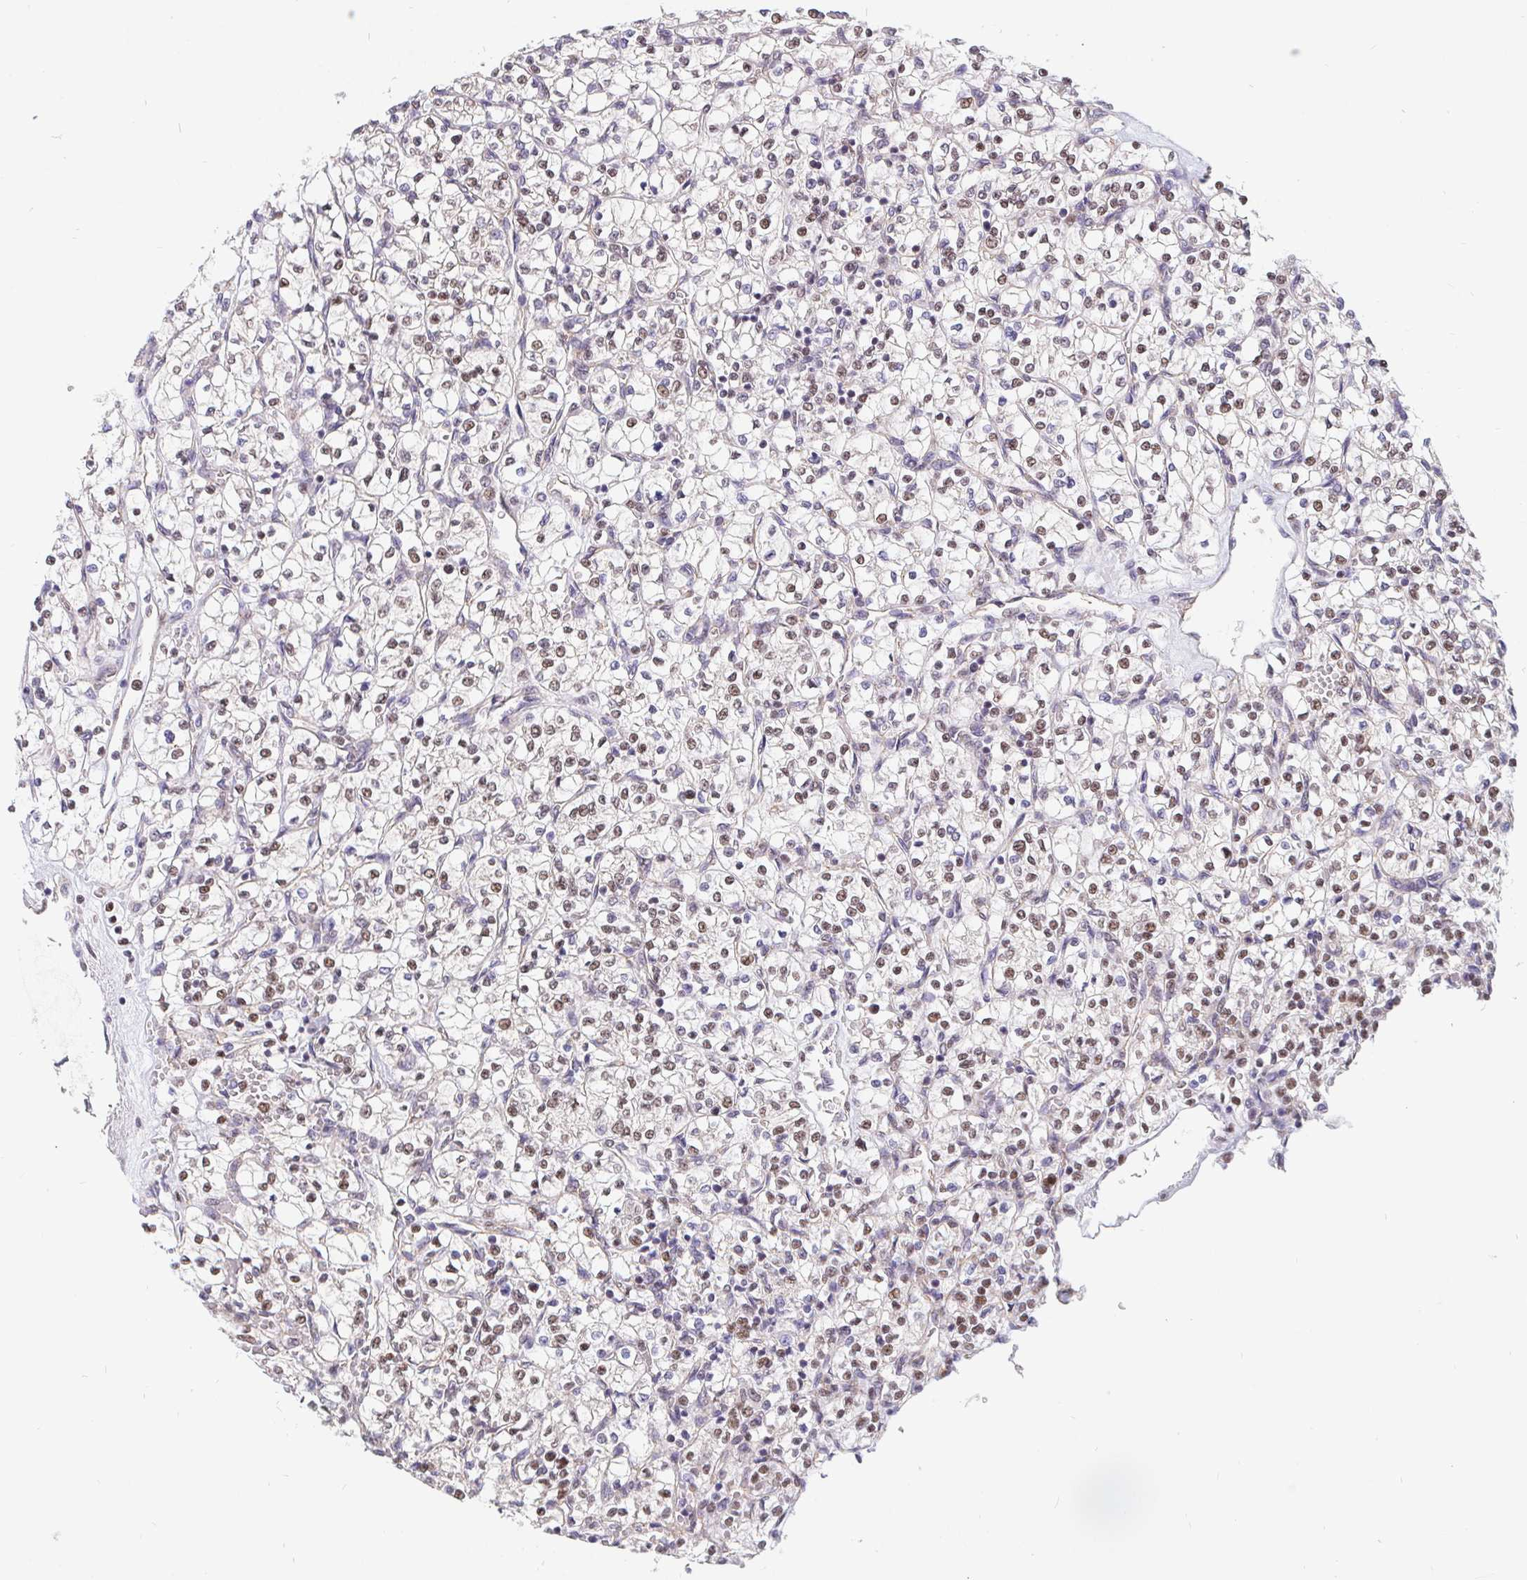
{"staining": {"intensity": "weak", "quantity": "25%-75%", "location": "nuclear"}, "tissue": "renal cancer", "cell_type": "Tumor cells", "image_type": "cancer", "snomed": [{"axis": "morphology", "description": "Adenocarcinoma, NOS"}, {"axis": "topography", "description": "Kidney"}], "caption": "IHC (DAB (3,3'-diaminobenzidine)) staining of human renal cancer (adenocarcinoma) exhibits weak nuclear protein positivity in approximately 25%-75% of tumor cells.", "gene": "POU2F1", "patient": {"sex": "female", "age": 64}}